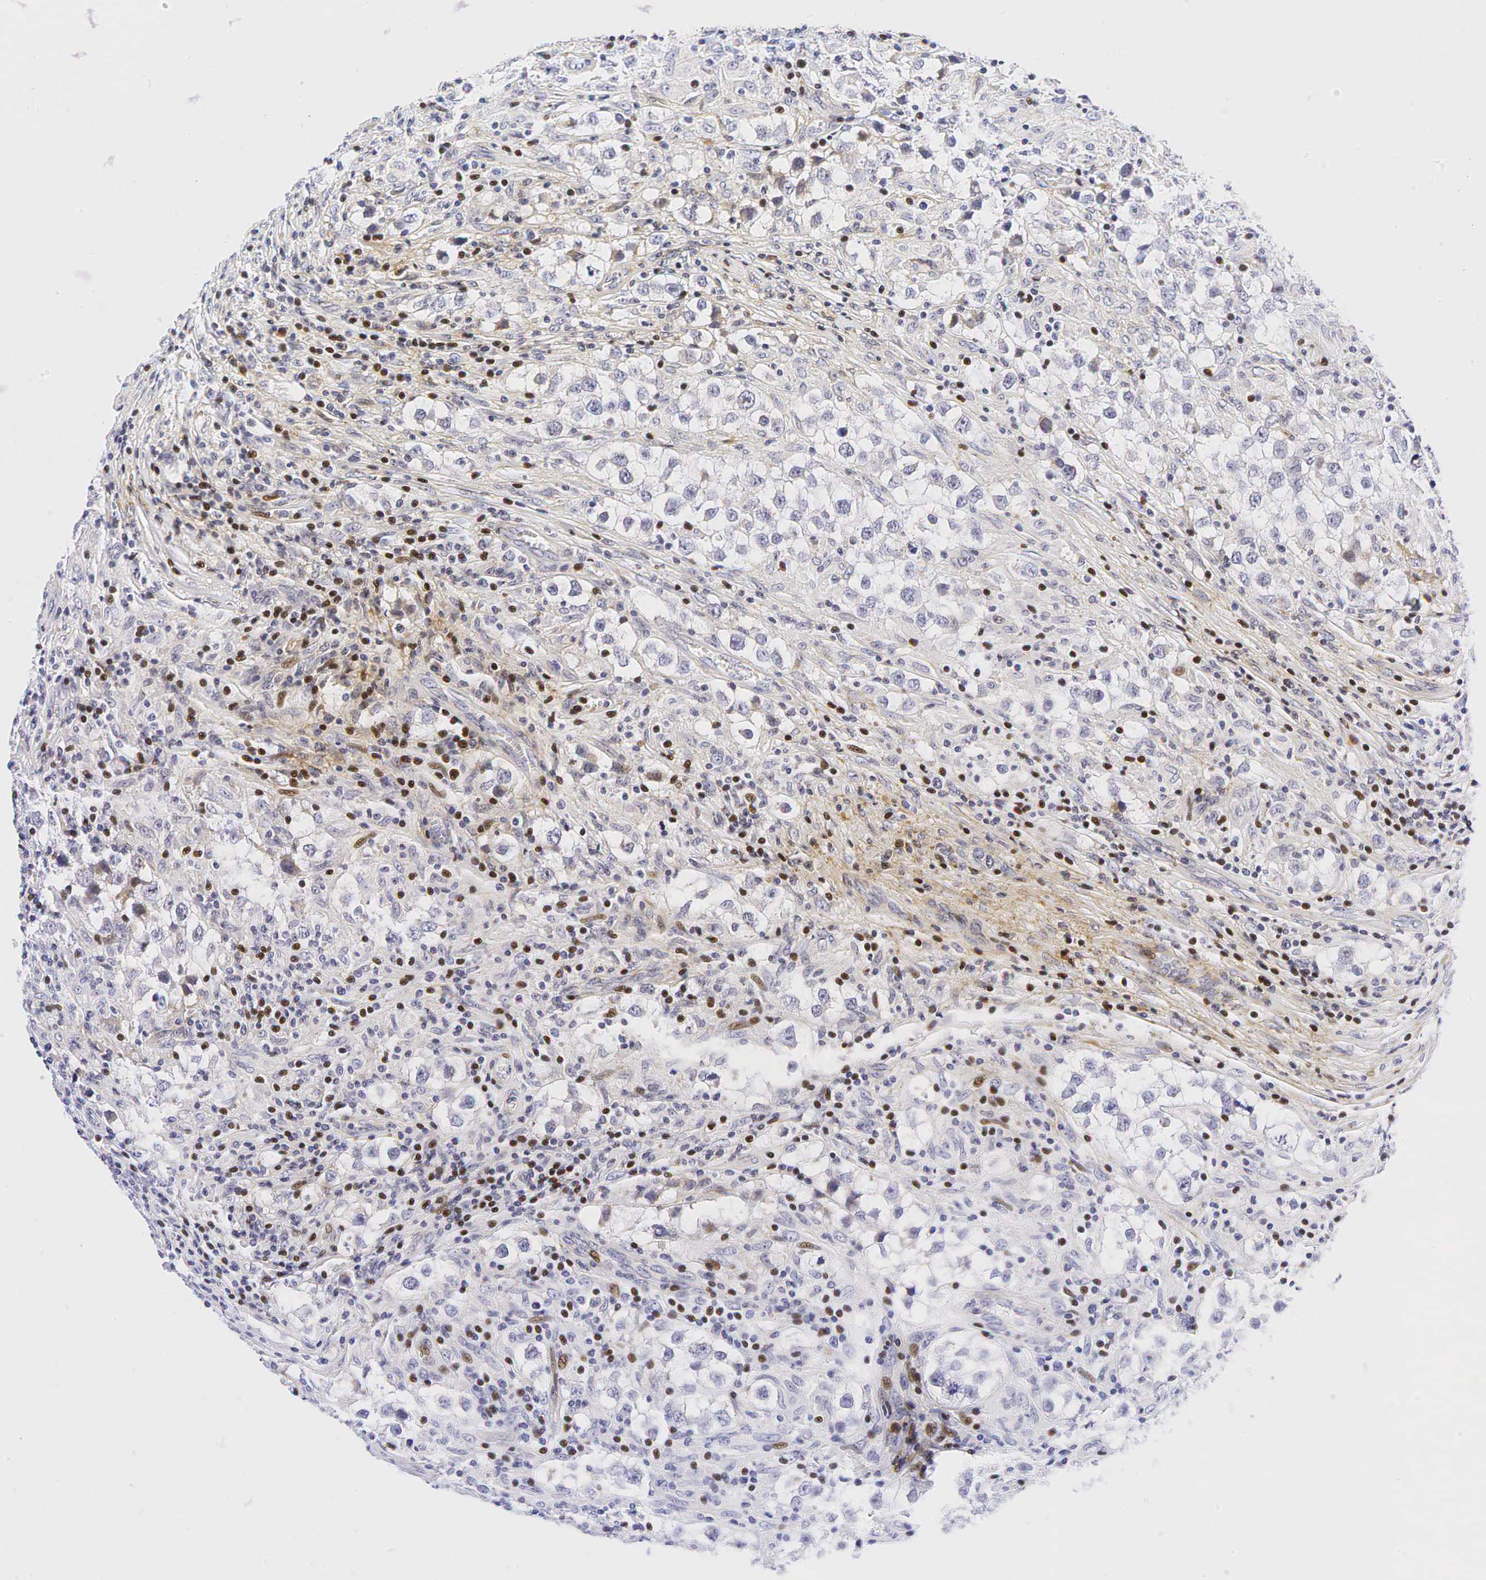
{"staining": {"intensity": "negative", "quantity": "none", "location": "none"}, "tissue": "testis cancer", "cell_type": "Tumor cells", "image_type": "cancer", "snomed": [{"axis": "morphology", "description": "Seminoma, NOS"}, {"axis": "topography", "description": "Testis"}], "caption": "DAB (3,3'-diaminobenzidine) immunohistochemical staining of human testis cancer displays no significant expression in tumor cells.", "gene": "CALD1", "patient": {"sex": "male", "age": 32}}